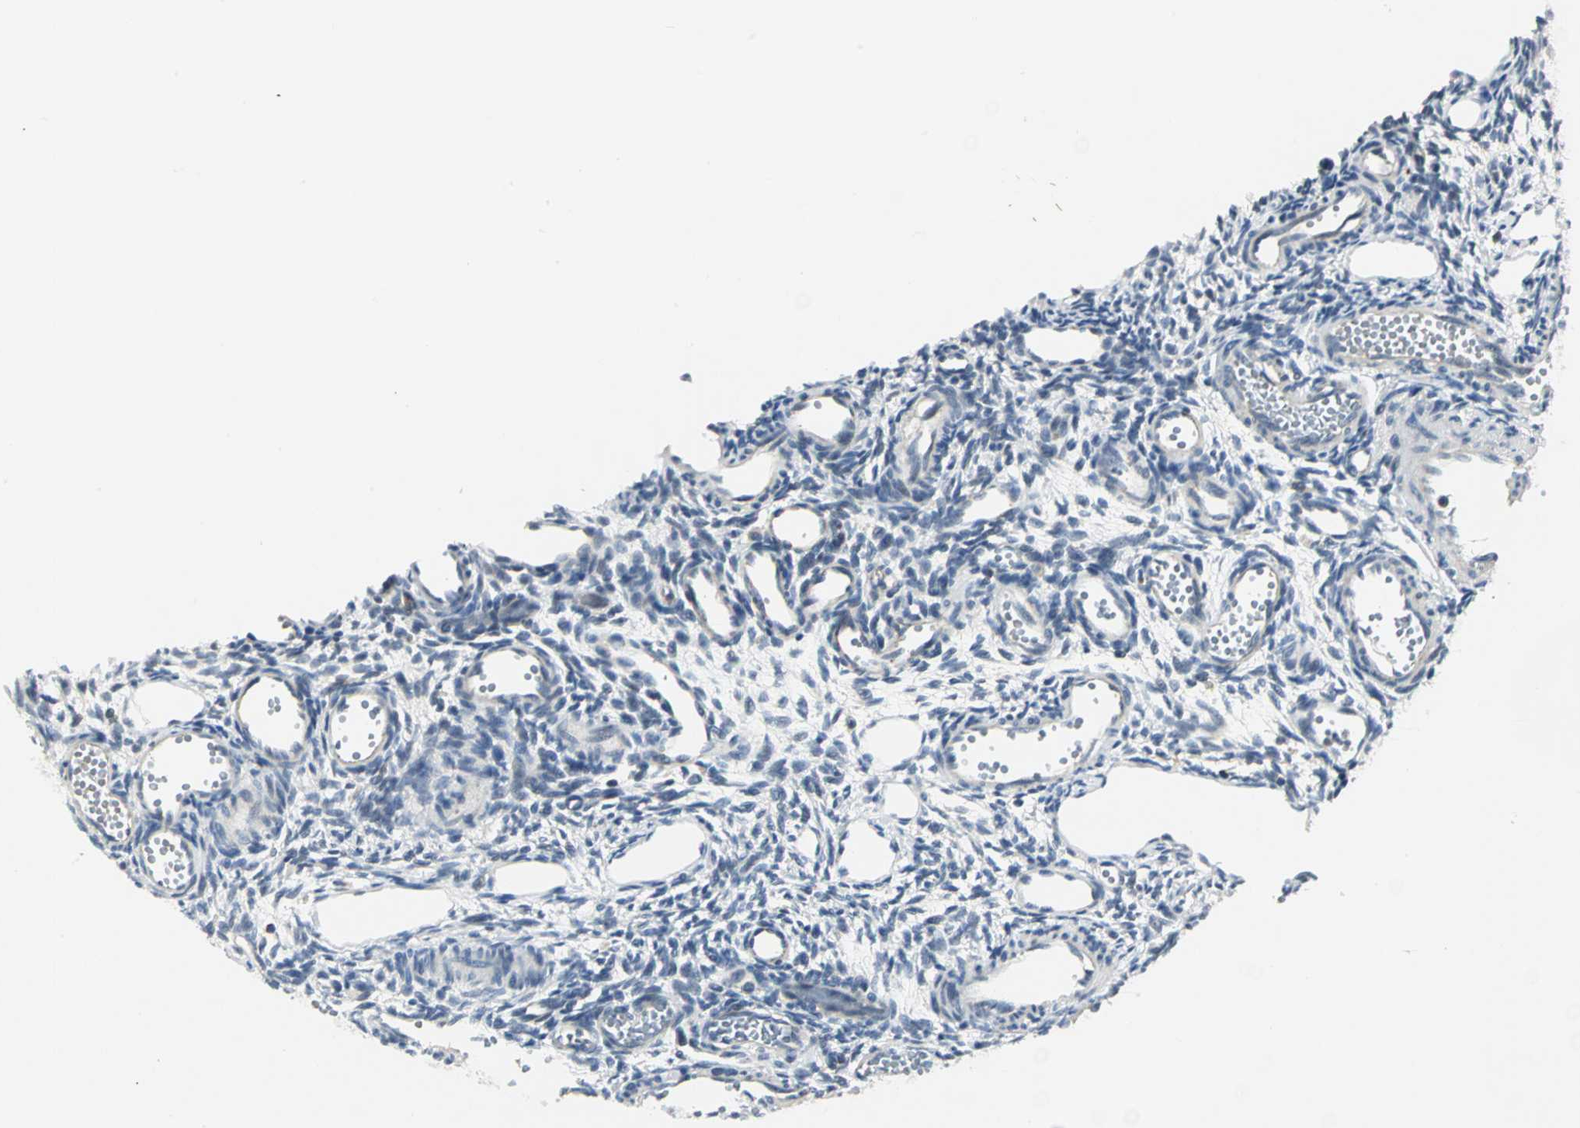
{"staining": {"intensity": "negative", "quantity": "none", "location": "none"}, "tissue": "ovary", "cell_type": "Ovarian stroma cells", "image_type": "normal", "snomed": [{"axis": "morphology", "description": "Normal tissue, NOS"}, {"axis": "topography", "description": "Ovary"}], "caption": "Immunohistochemical staining of unremarkable ovary reveals no significant expression in ovarian stroma cells. Nuclei are stained in blue.", "gene": "USP40", "patient": {"sex": "female", "age": 33}}